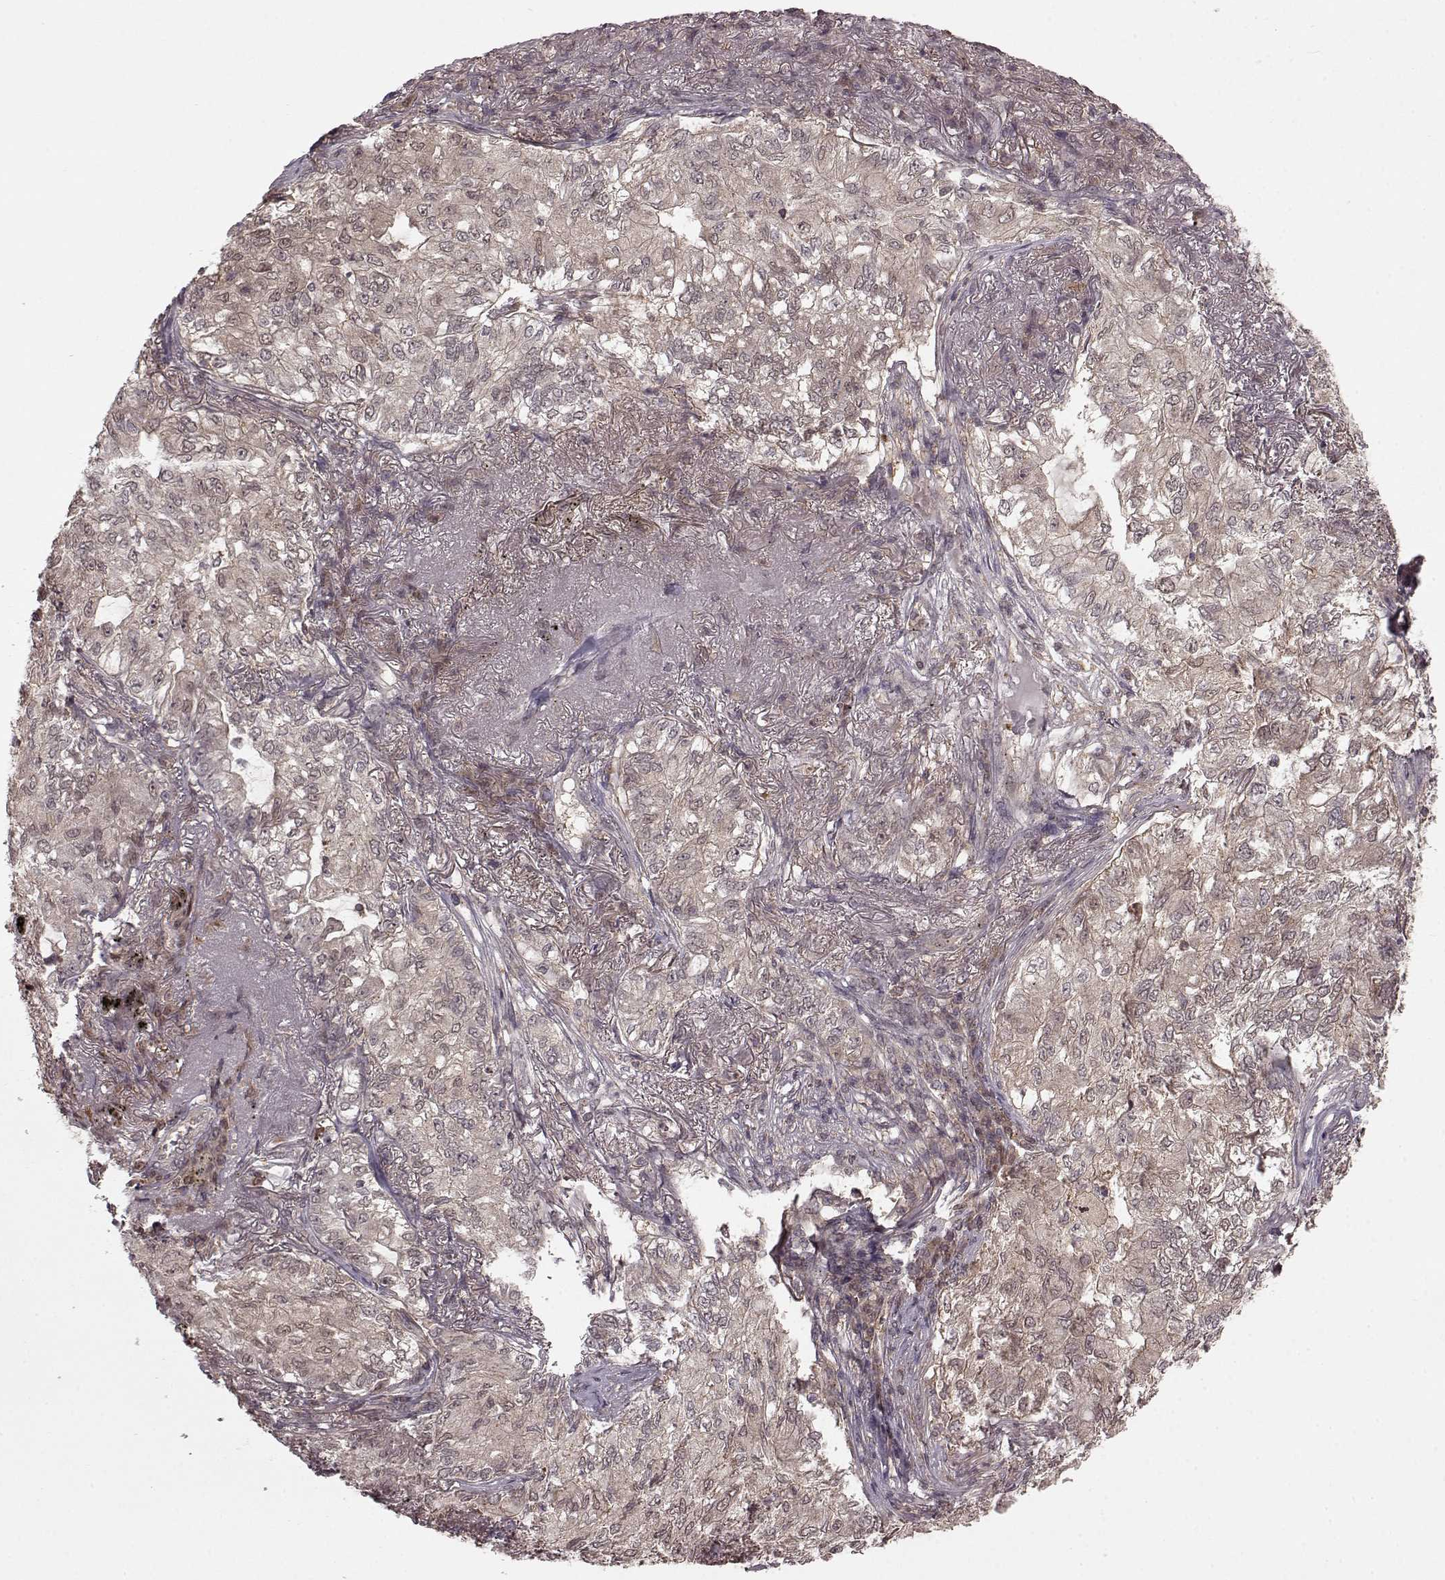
{"staining": {"intensity": "weak", "quantity": "<25%", "location": "cytoplasmic/membranous"}, "tissue": "lung cancer", "cell_type": "Tumor cells", "image_type": "cancer", "snomed": [{"axis": "morphology", "description": "Adenocarcinoma, NOS"}, {"axis": "topography", "description": "Lung"}], "caption": "IHC of human lung cancer (adenocarcinoma) exhibits no expression in tumor cells.", "gene": "GSS", "patient": {"sex": "female", "age": 73}}